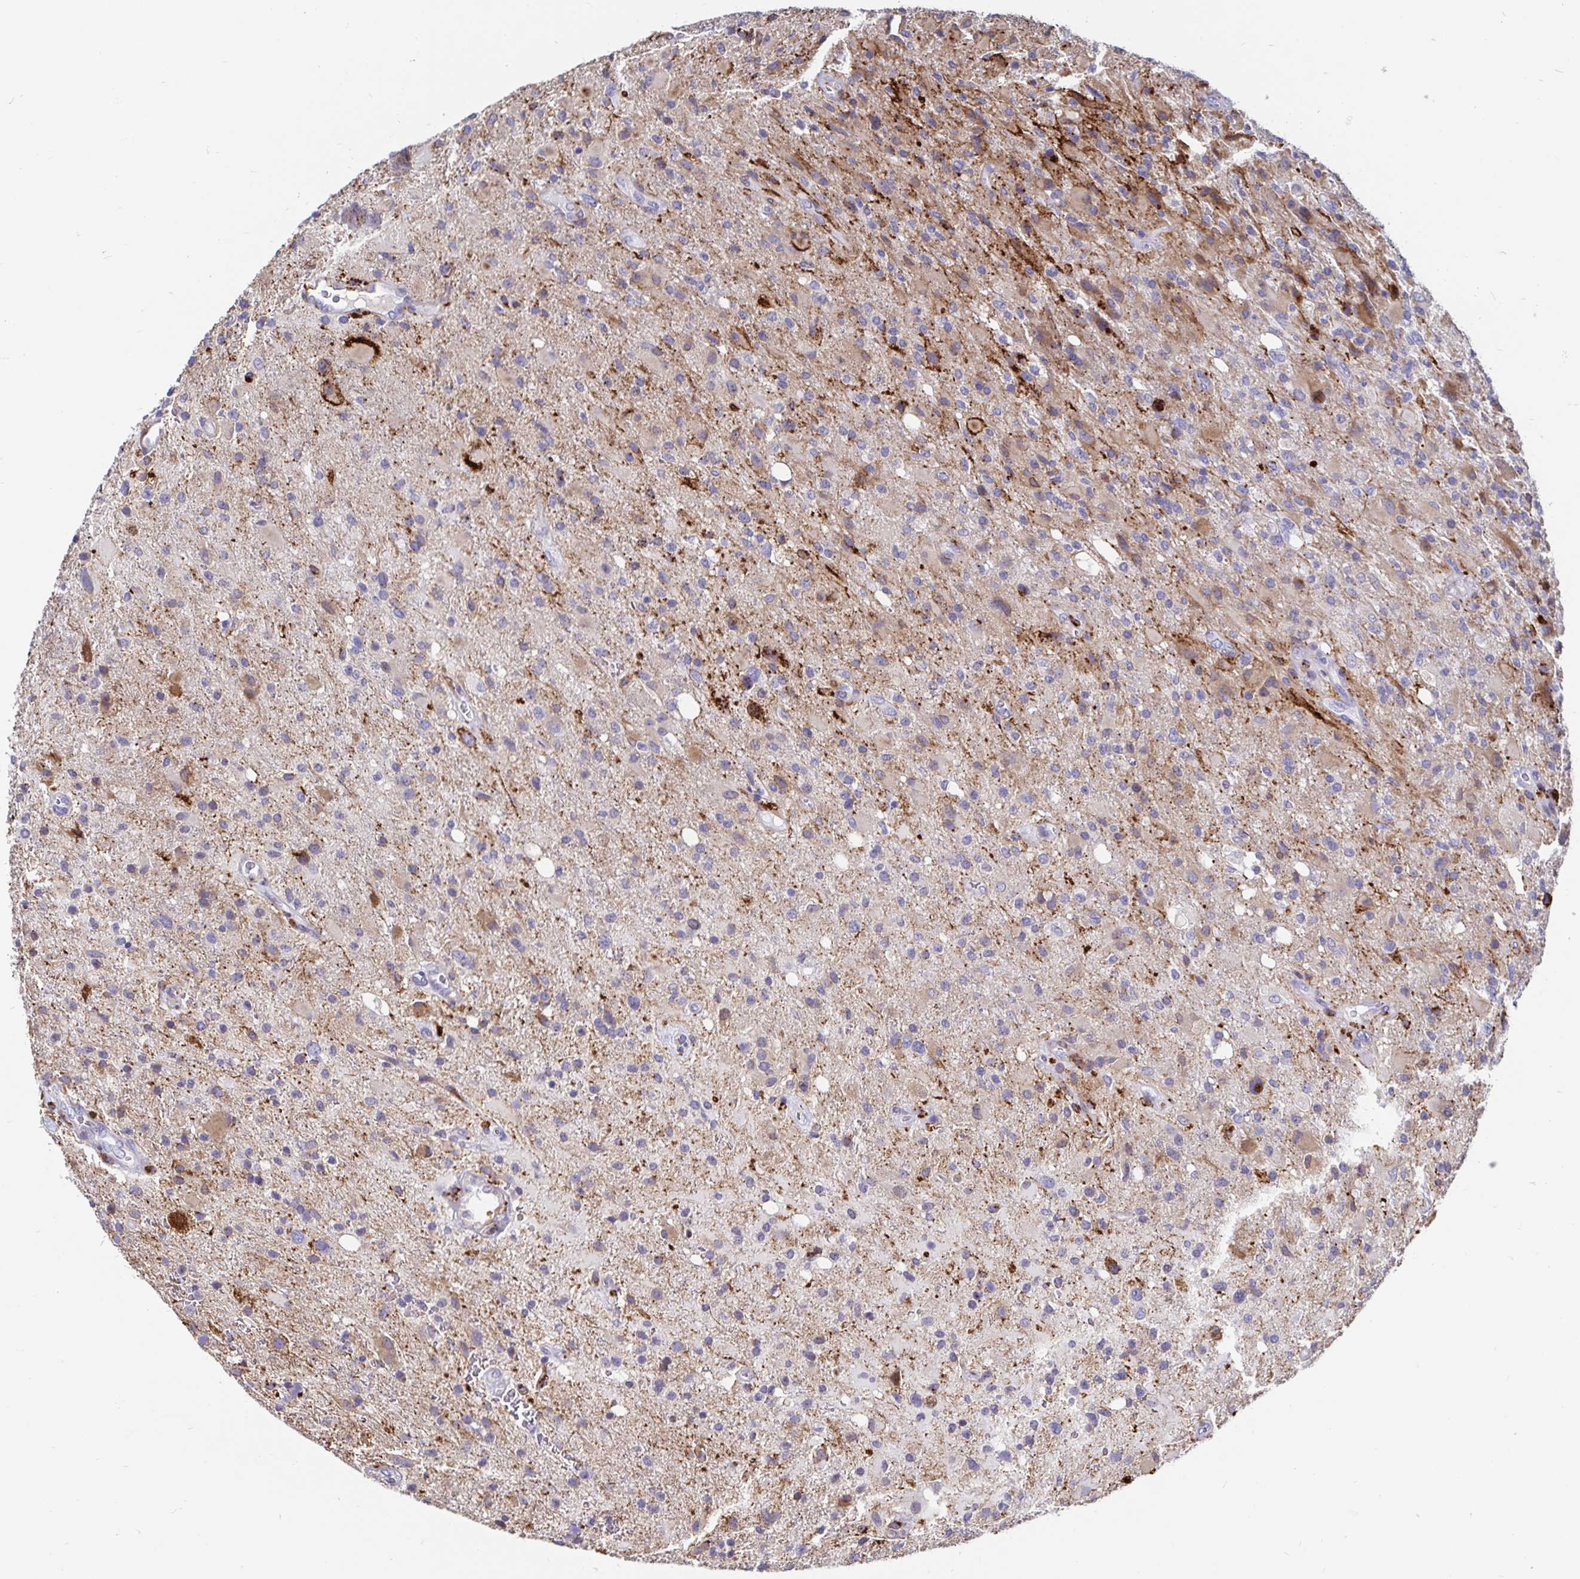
{"staining": {"intensity": "moderate", "quantity": "<25%", "location": "cytoplasmic/membranous"}, "tissue": "glioma", "cell_type": "Tumor cells", "image_type": "cancer", "snomed": [{"axis": "morphology", "description": "Glioma, malignant, High grade"}, {"axis": "topography", "description": "Brain"}], "caption": "Immunohistochemistry (IHC) image of glioma stained for a protein (brown), which shows low levels of moderate cytoplasmic/membranous expression in approximately <25% of tumor cells.", "gene": "CDKL1", "patient": {"sex": "male", "age": 53}}